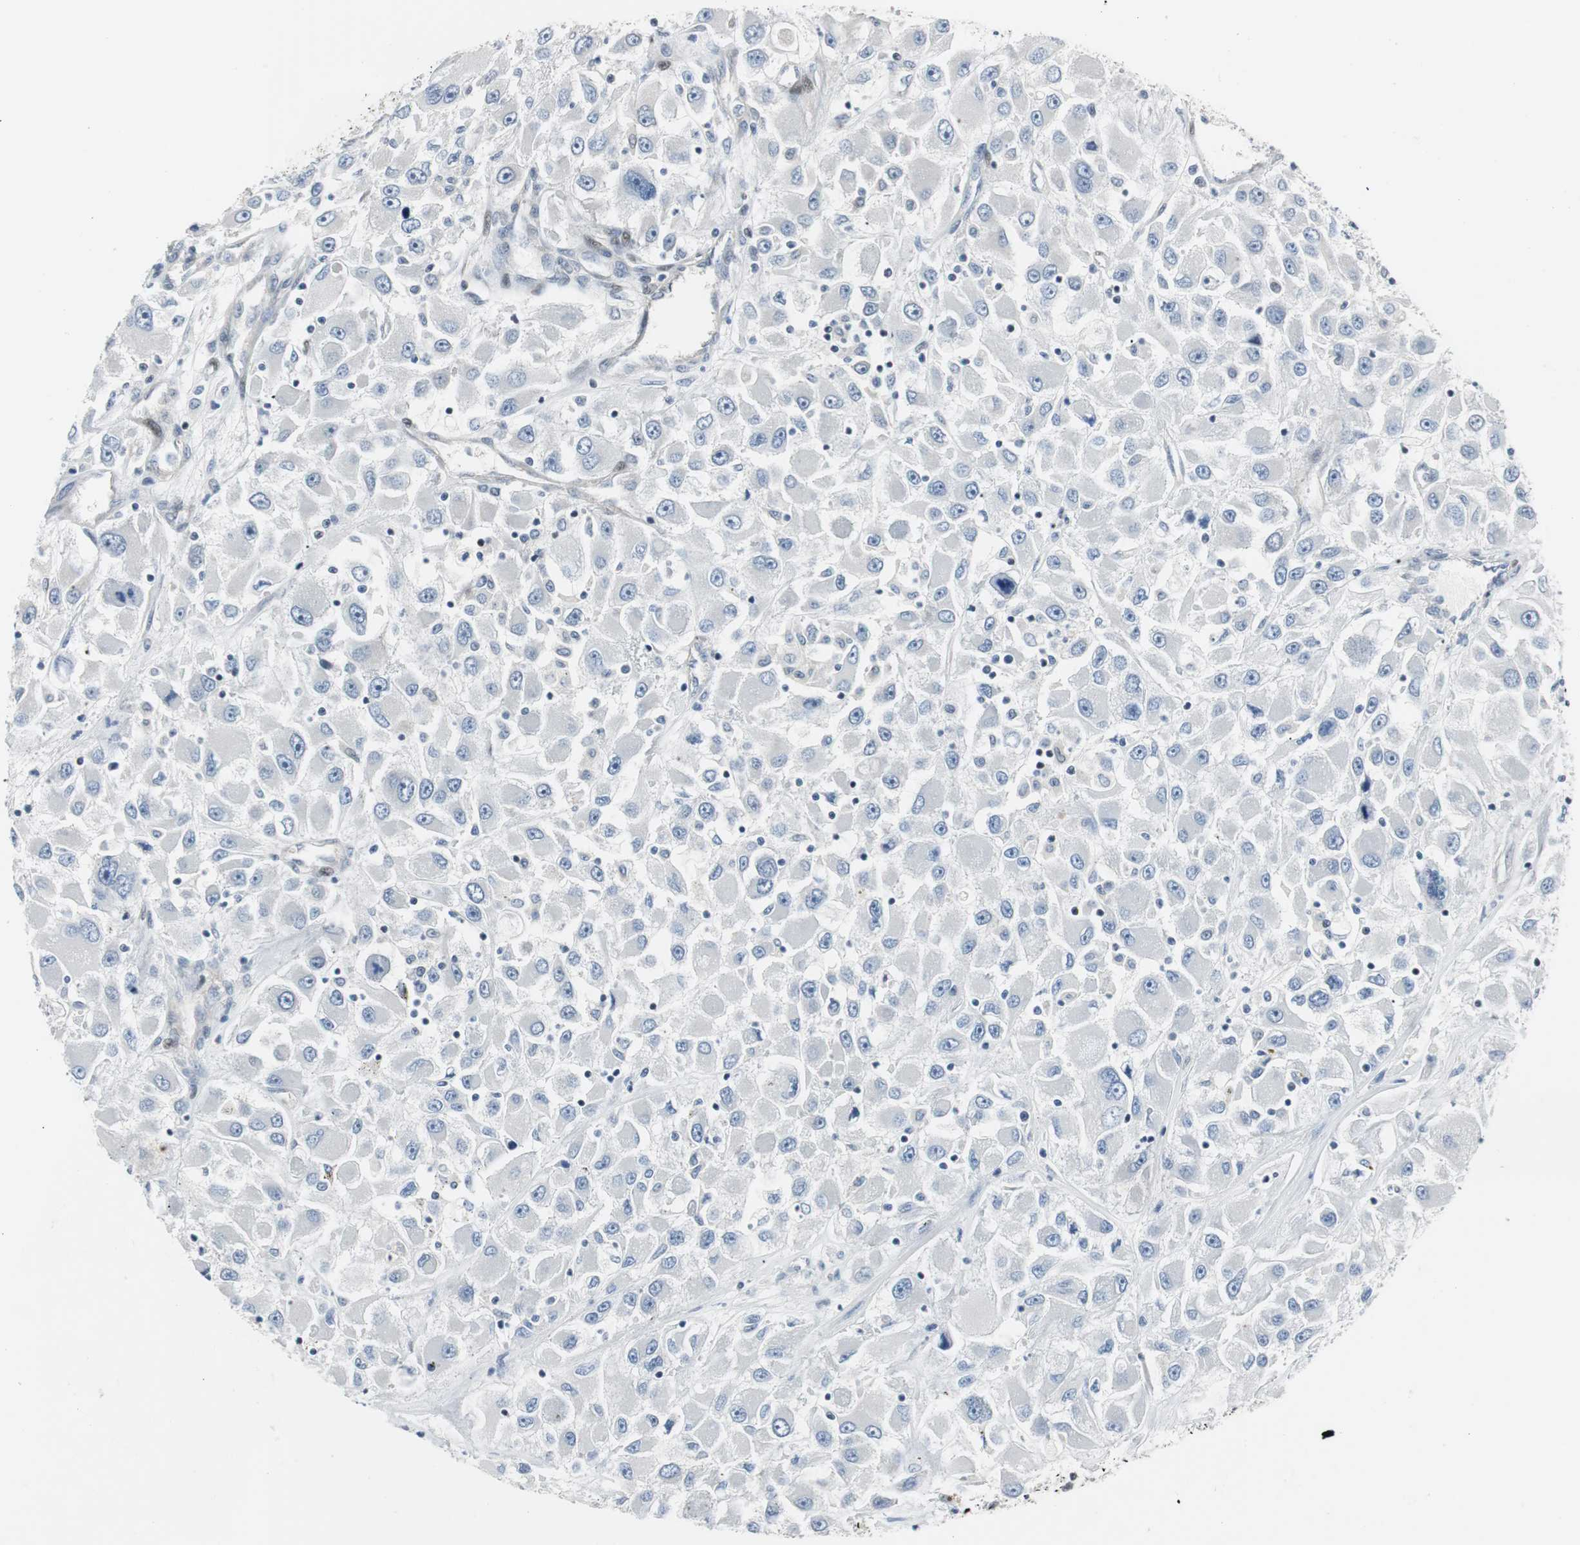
{"staining": {"intensity": "negative", "quantity": "none", "location": "none"}, "tissue": "renal cancer", "cell_type": "Tumor cells", "image_type": "cancer", "snomed": [{"axis": "morphology", "description": "Adenocarcinoma, NOS"}, {"axis": "topography", "description": "Kidney"}], "caption": "The micrograph demonstrates no significant staining in tumor cells of adenocarcinoma (renal).", "gene": "RAD1", "patient": {"sex": "female", "age": 52}}